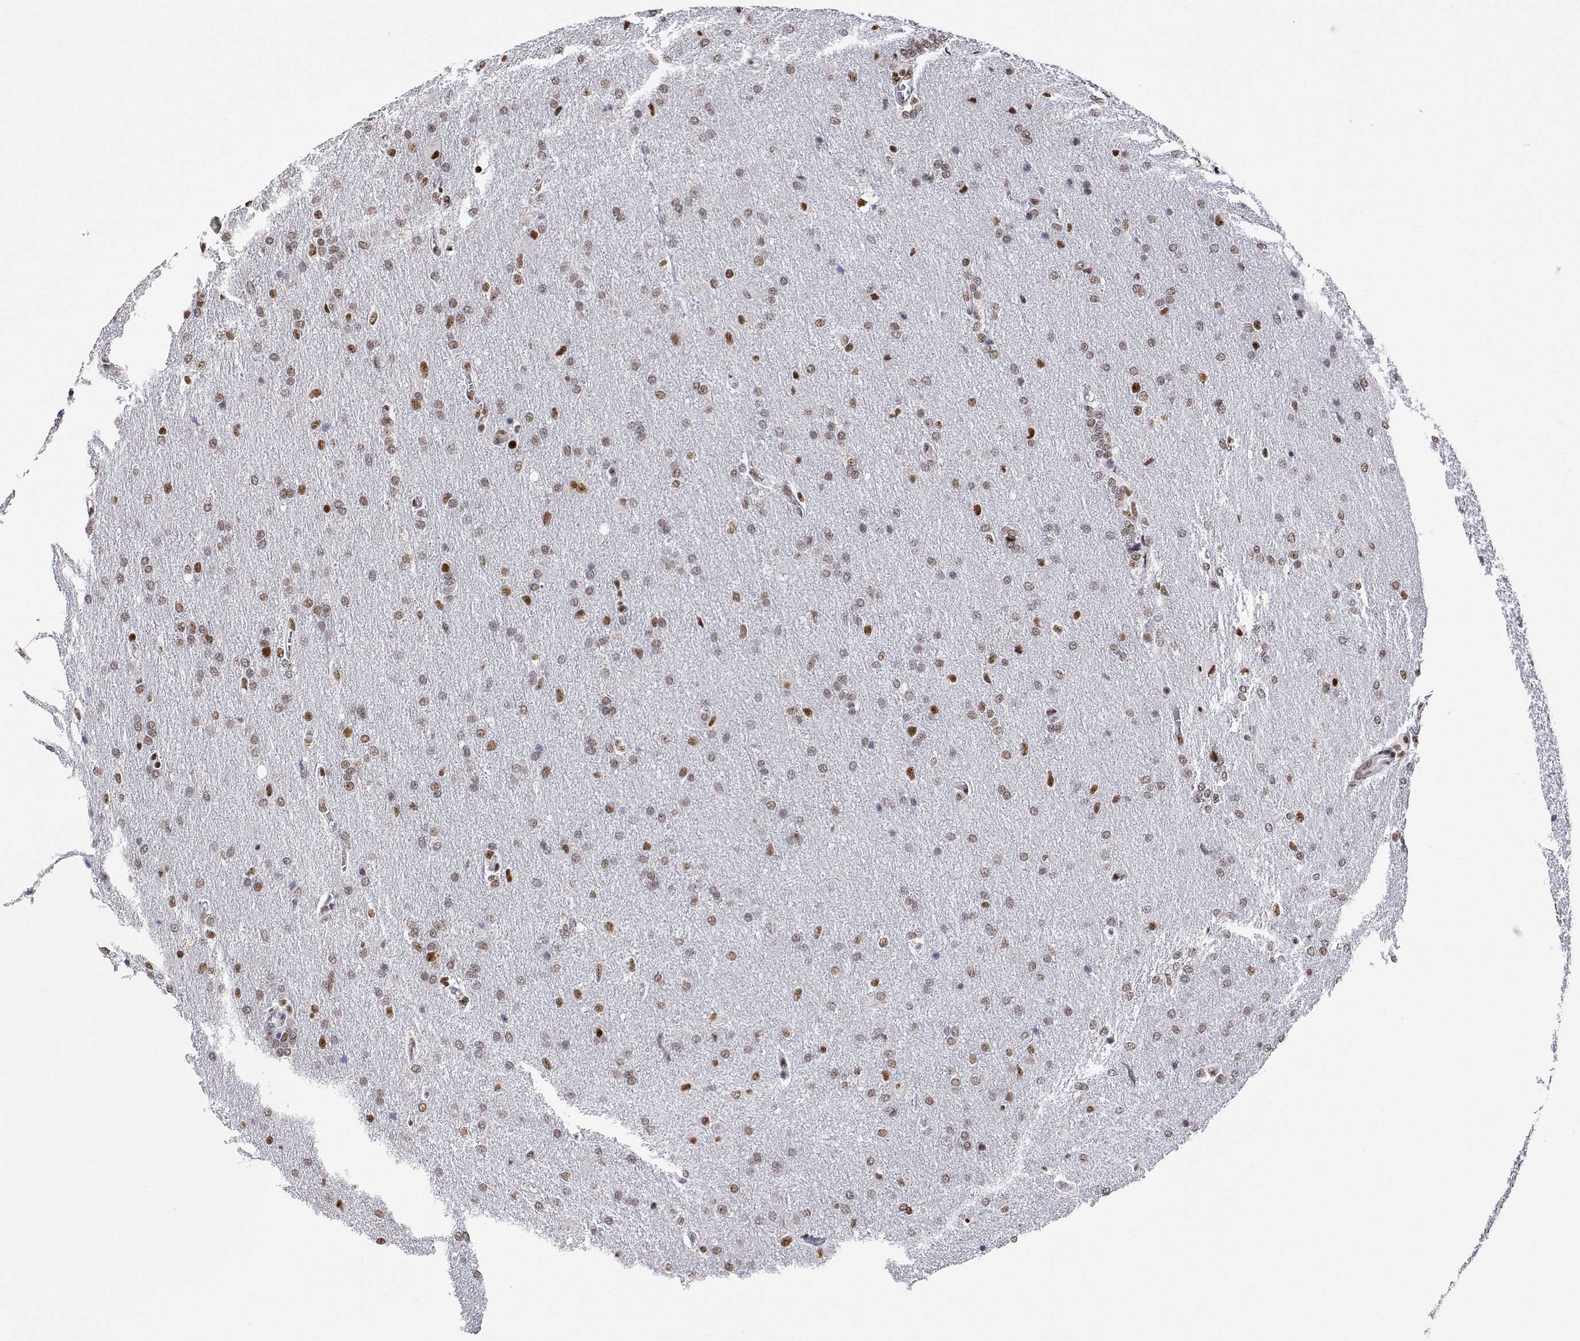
{"staining": {"intensity": "moderate", "quantity": ">75%", "location": "nuclear"}, "tissue": "glioma", "cell_type": "Tumor cells", "image_type": "cancer", "snomed": [{"axis": "morphology", "description": "Glioma, malignant, High grade"}, {"axis": "topography", "description": "Brain"}], "caption": "Glioma was stained to show a protein in brown. There is medium levels of moderate nuclear staining in about >75% of tumor cells.", "gene": "ADAR", "patient": {"sex": "male", "age": 68}}